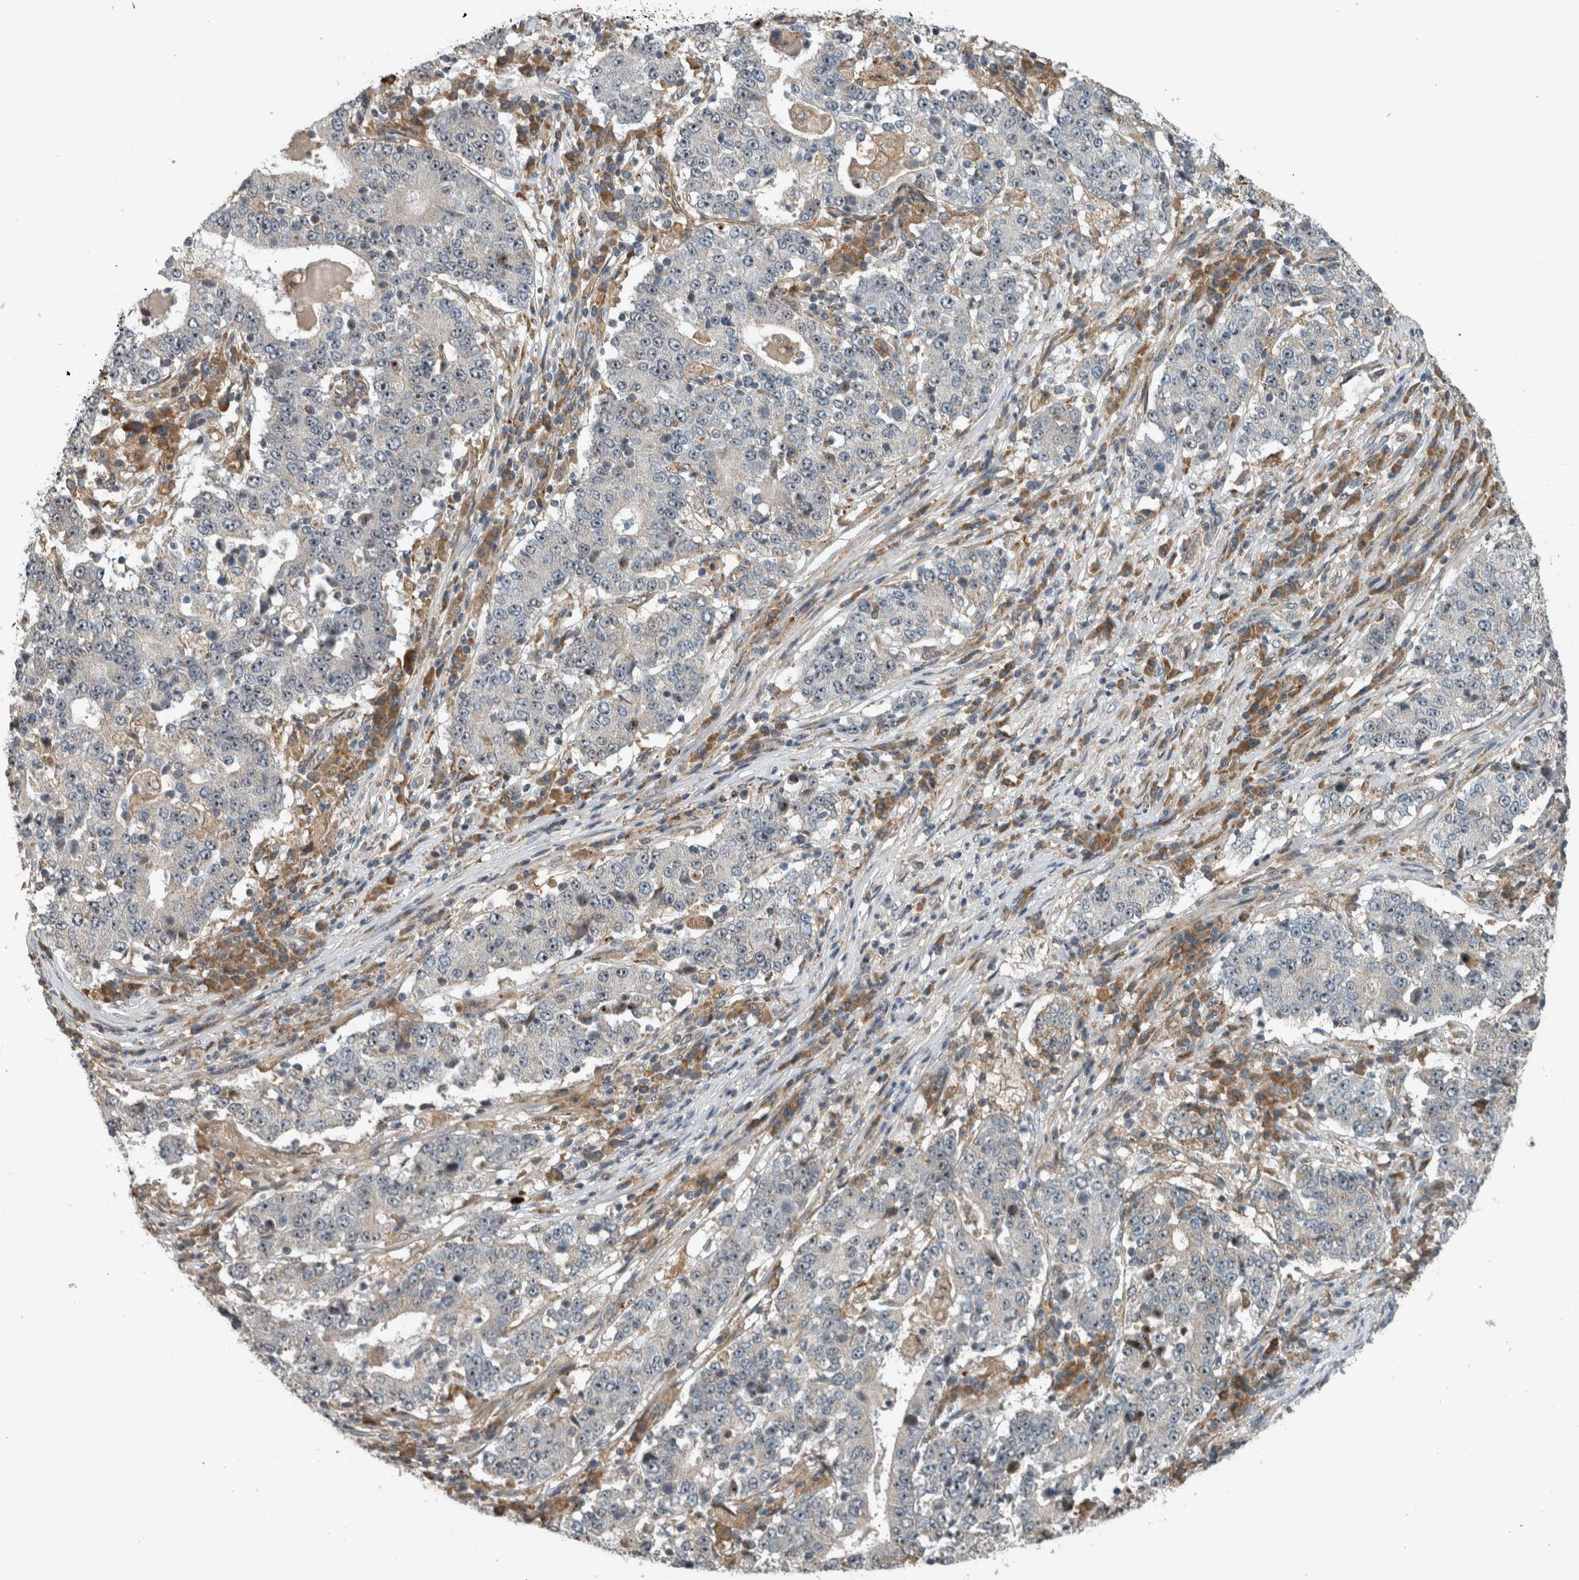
{"staining": {"intensity": "weak", "quantity": "<25%", "location": "cytoplasmic/membranous,nuclear"}, "tissue": "stomach cancer", "cell_type": "Tumor cells", "image_type": "cancer", "snomed": [{"axis": "morphology", "description": "Adenocarcinoma, NOS"}, {"axis": "topography", "description": "Stomach"}], "caption": "High power microscopy photomicrograph of an immunohistochemistry micrograph of stomach adenocarcinoma, revealing no significant staining in tumor cells. (Immunohistochemistry (ihc), brightfield microscopy, high magnification).", "gene": "GPR137B", "patient": {"sex": "male", "age": 59}}